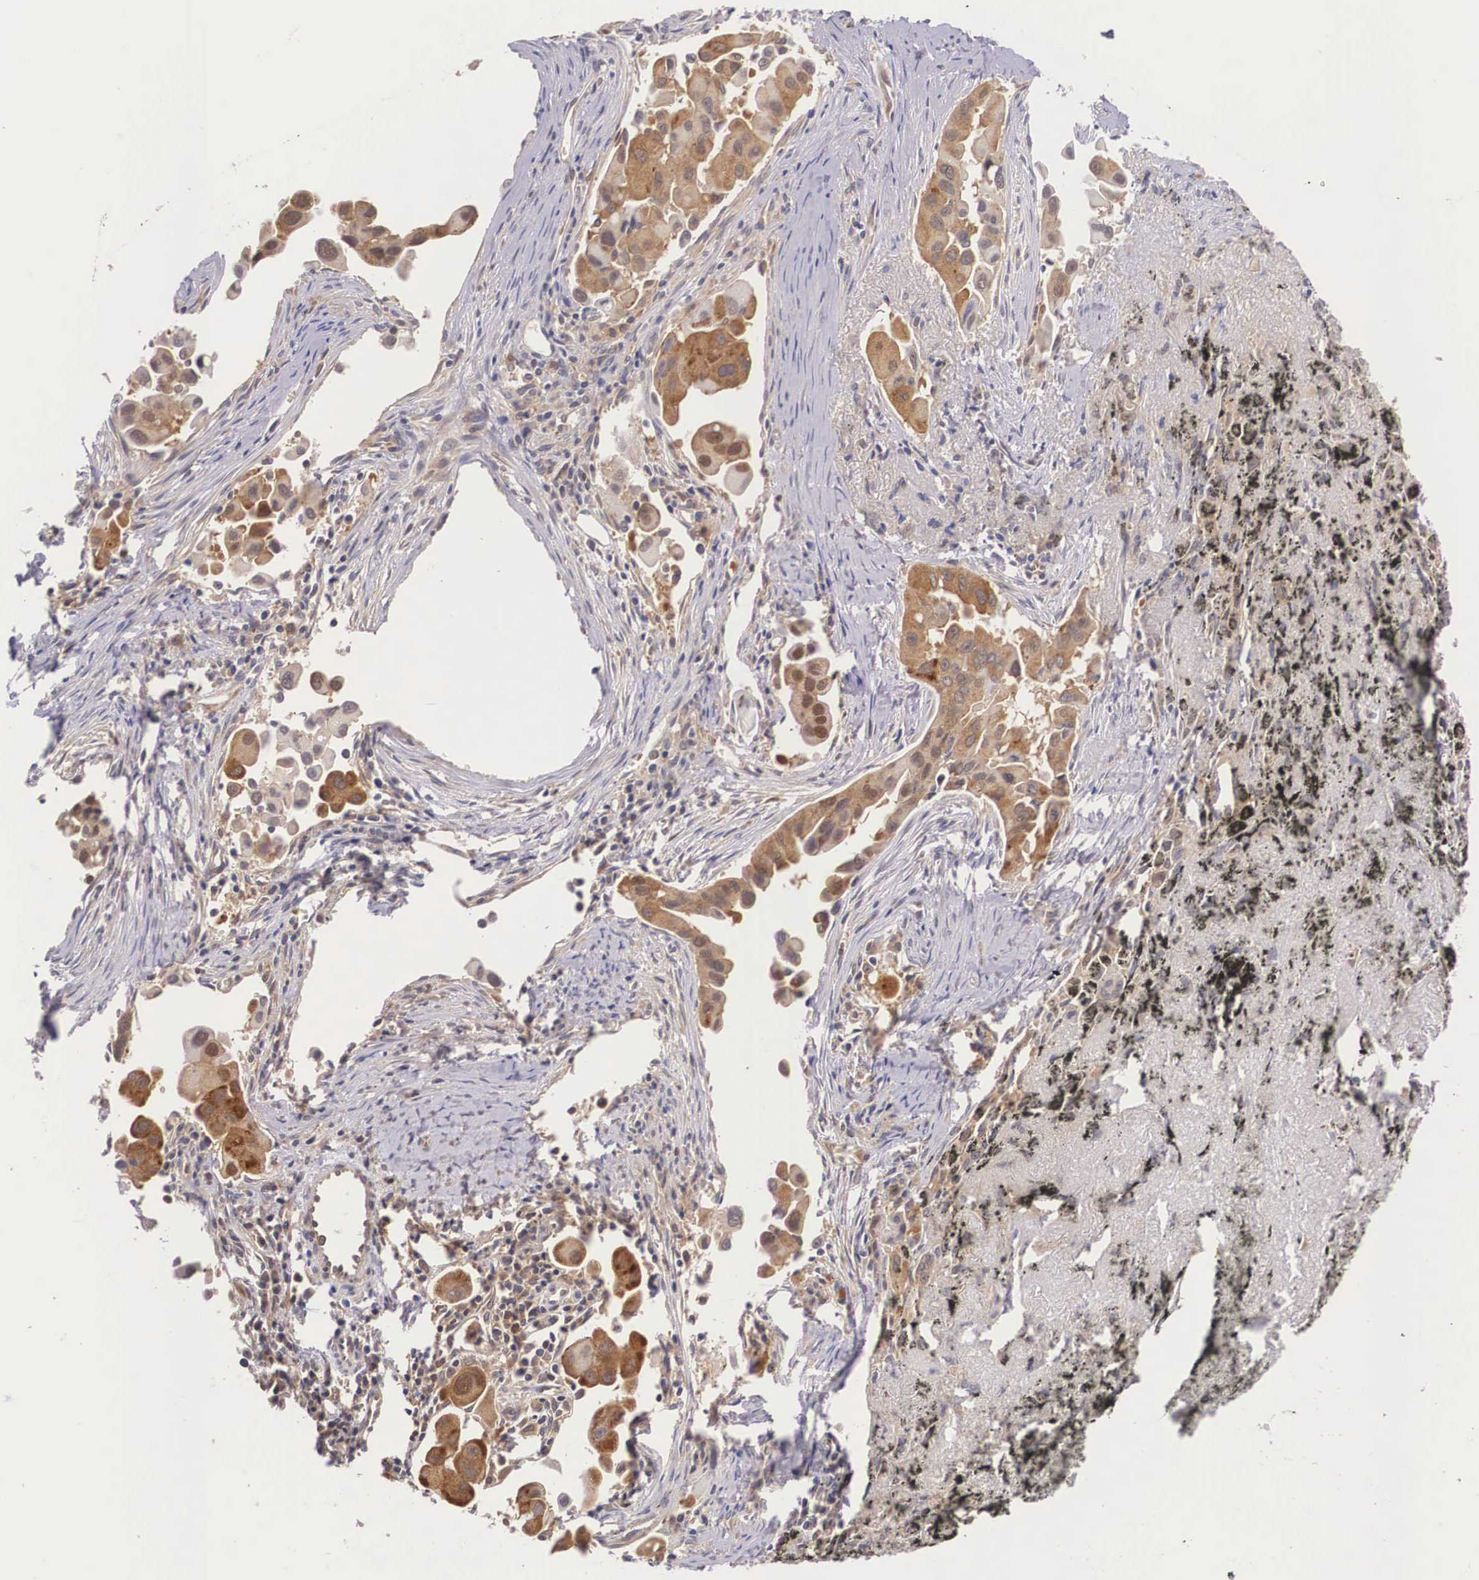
{"staining": {"intensity": "strong", "quantity": ">75%", "location": "cytoplasmic/membranous"}, "tissue": "lung cancer", "cell_type": "Tumor cells", "image_type": "cancer", "snomed": [{"axis": "morphology", "description": "Adenocarcinoma, NOS"}, {"axis": "topography", "description": "Lung"}], "caption": "Lung adenocarcinoma was stained to show a protein in brown. There is high levels of strong cytoplasmic/membranous expression in approximately >75% of tumor cells.", "gene": "IGBP1", "patient": {"sex": "male", "age": 68}}